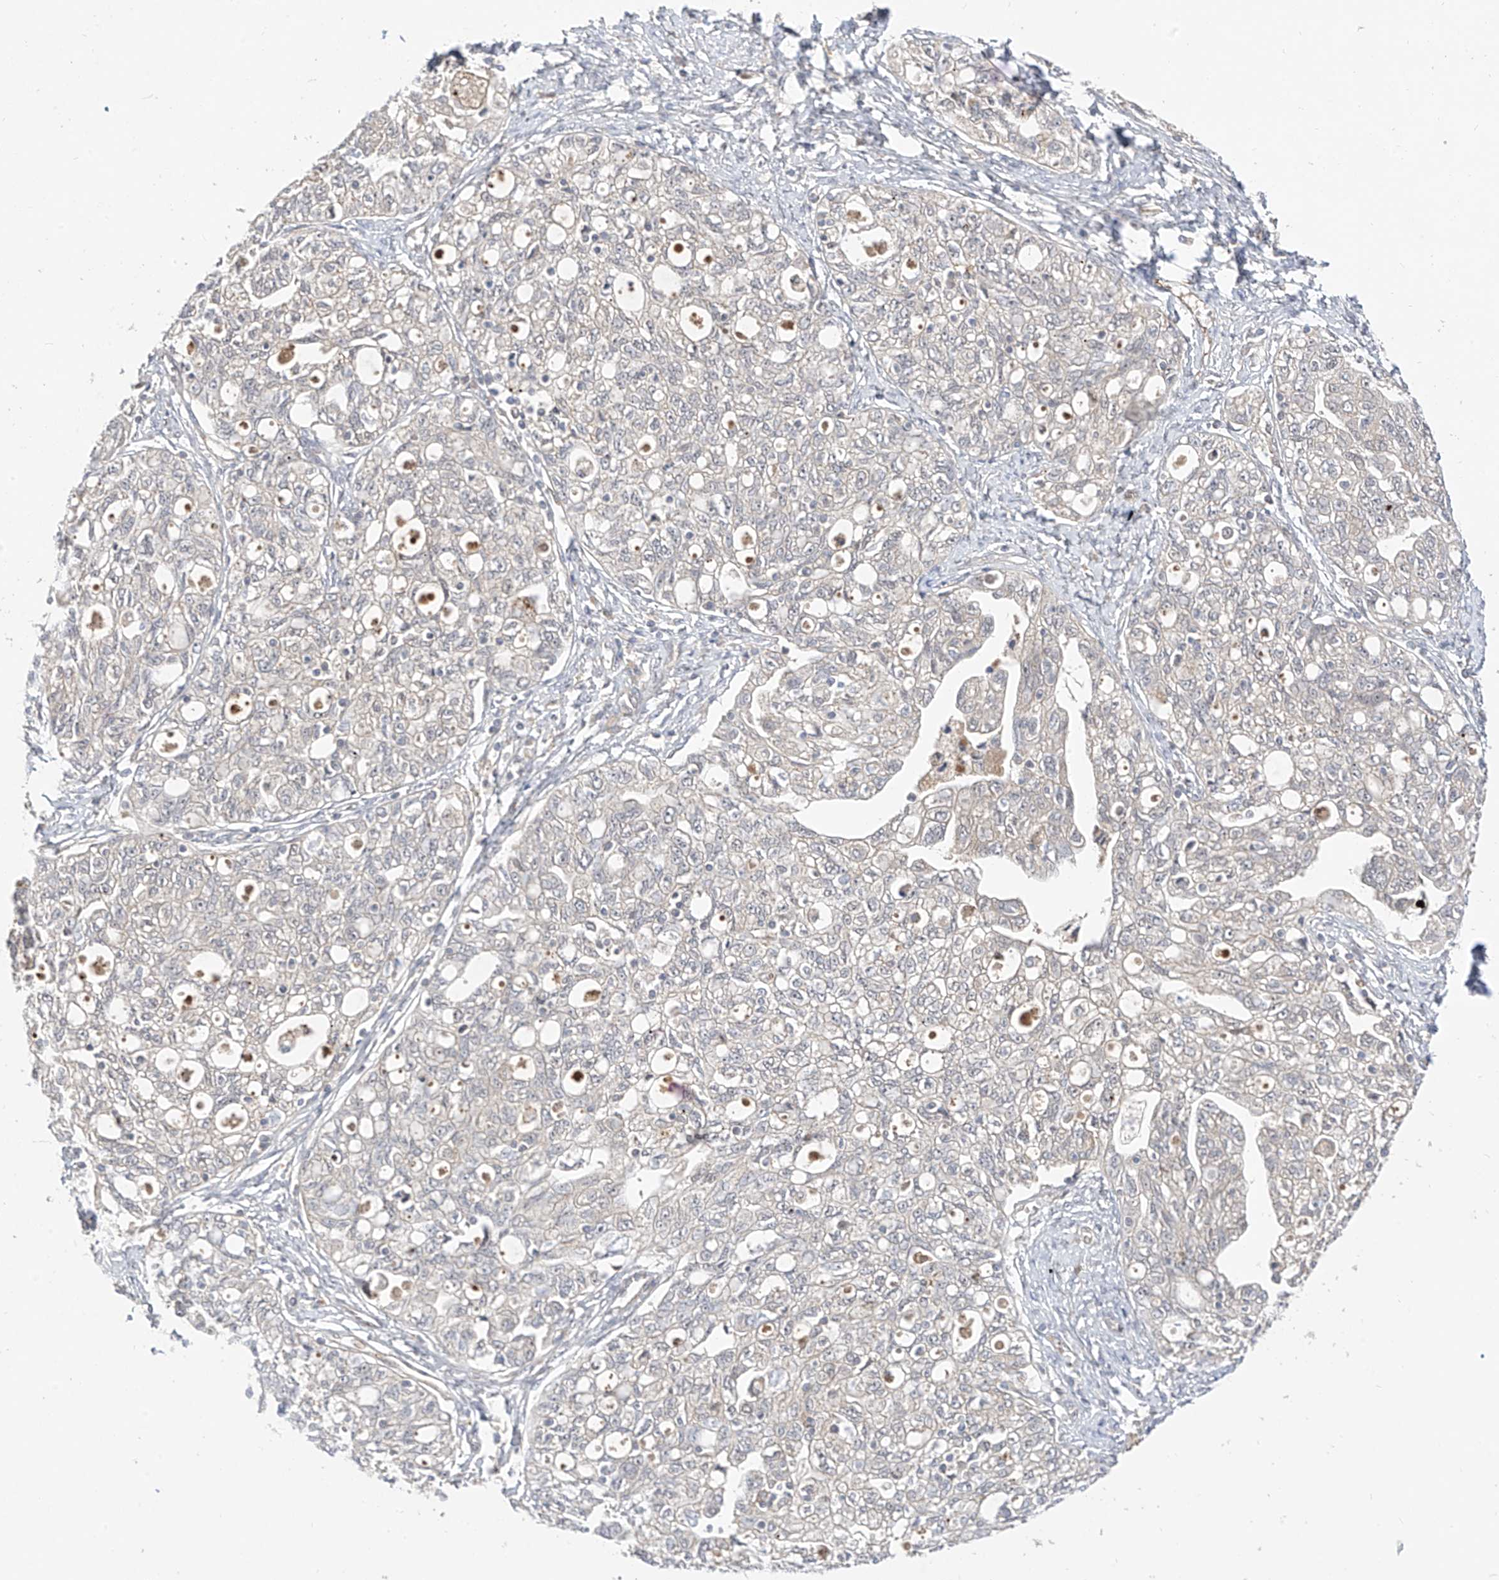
{"staining": {"intensity": "negative", "quantity": "none", "location": "none"}, "tissue": "ovarian cancer", "cell_type": "Tumor cells", "image_type": "cancer", "snomed": [{"axis": "morphology", "description": "Carcinoma, NOS"}, {"axis": "morphology", "description": "Cystadenocarcinoma, serous, NOS"}, {"axis": "topography", "description": "Ovary"}], "caption": "High magnification brightfield microscopy of ovarian serous cystadenocarcinoma stained with DAB (3,3'-diaminobenzidine) (brown) and counterstained with hematoxylin (blue): tumor cells show no significant positivity. (IHC, brightfield microscopy, high magnification).", "gene": "MRTFA", "patient": {"sex": "female", "age": 69}}